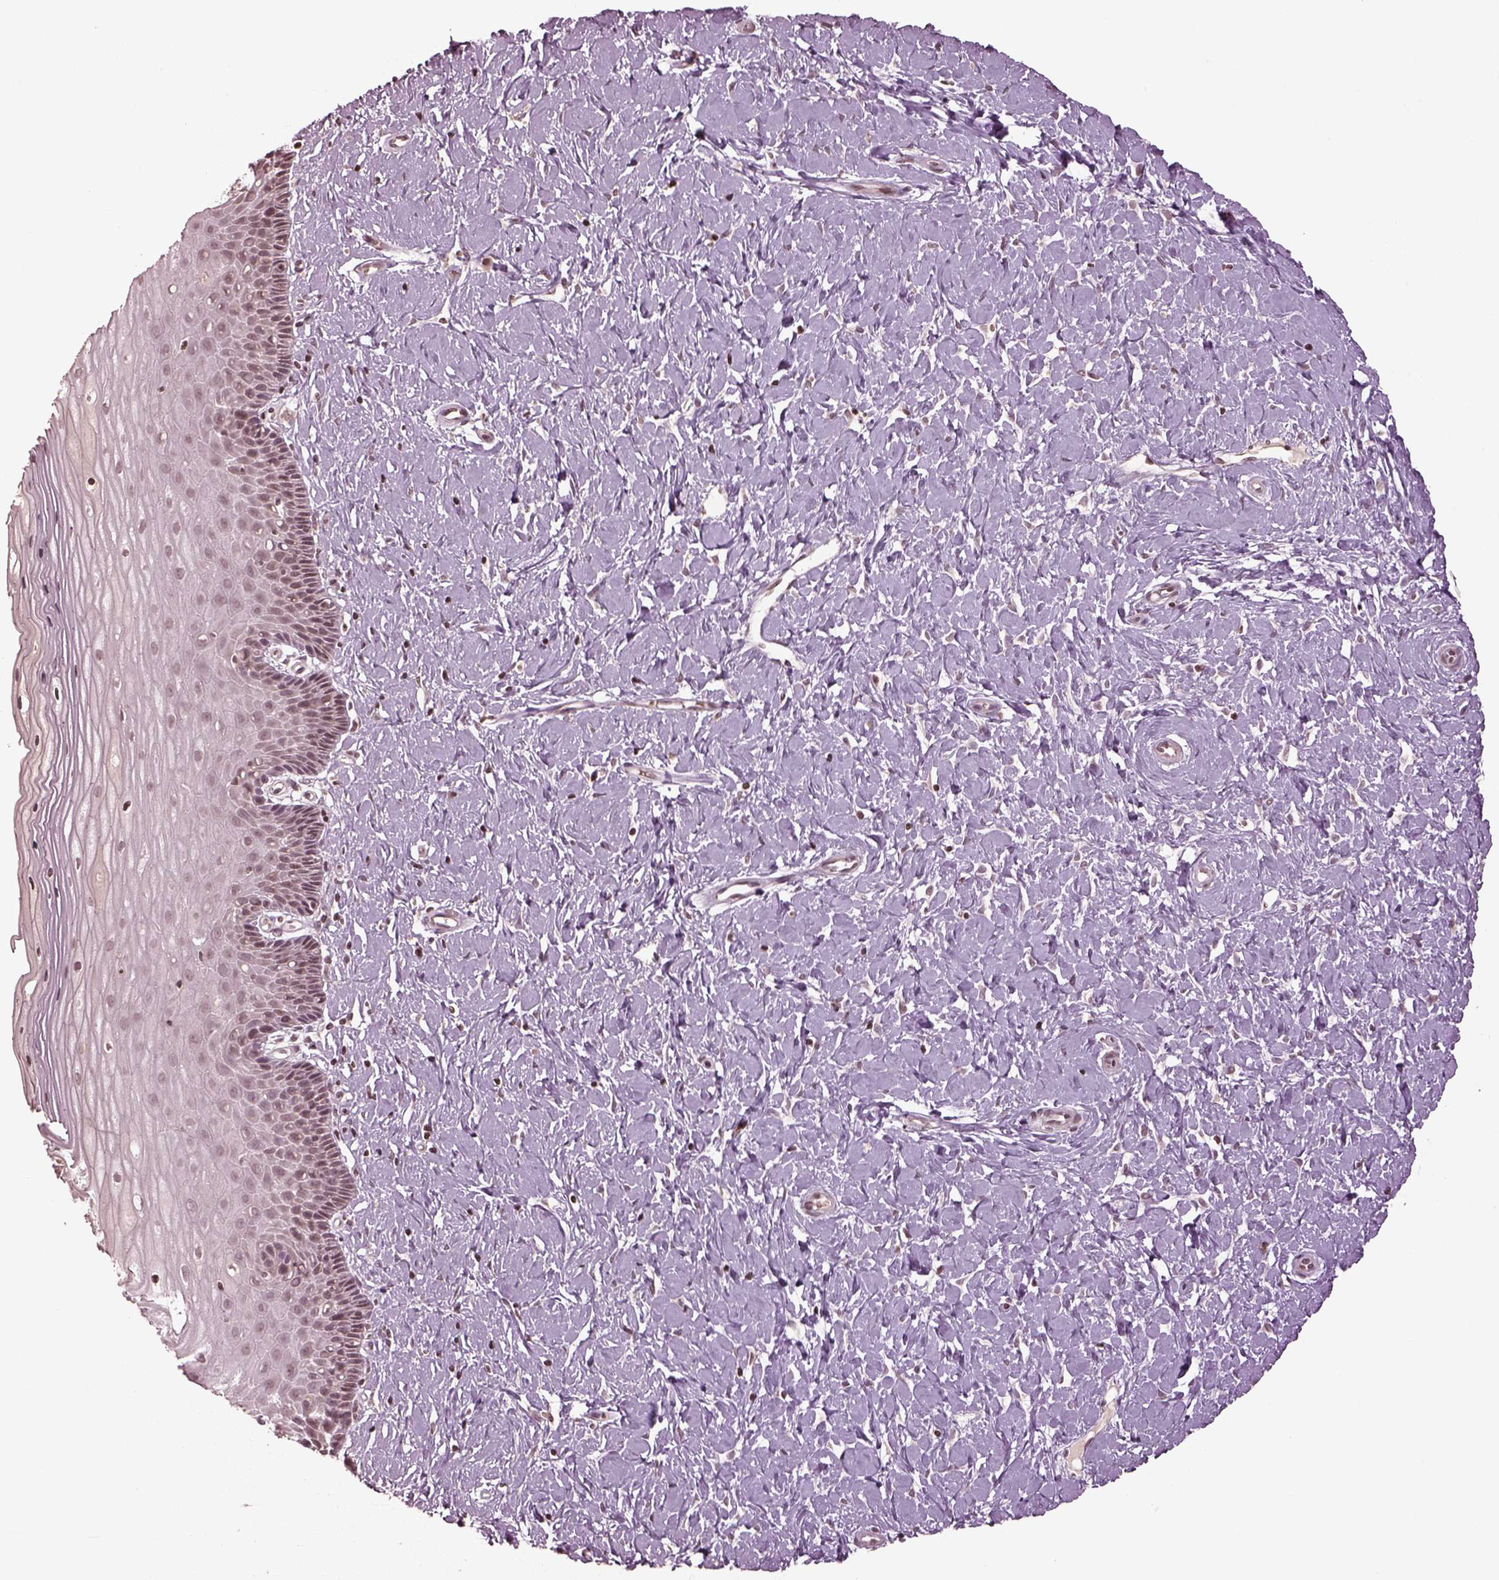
{"staining": {"intensity": "weak", "quantity": ">75%", "location": "nuclear"}, "tissue": "cervix", "cell_type": "Glandular cells", "image_type": "normal", "snomed": [{"axis": "morphology", "description": "Normal tissue, NOS"}, {"axis": "topography", "description": "Cervix"}], "caption": "IHC micrograph of benign cervix: cervix stained using immunohistochemistry (IHC) displays low levels of weak protein expression localized specifically in the nuclear of glandular cells, appearing as a nuclear brown color.", "gene": "GRM4", "patient": {"sex": "female", "age": 37}}